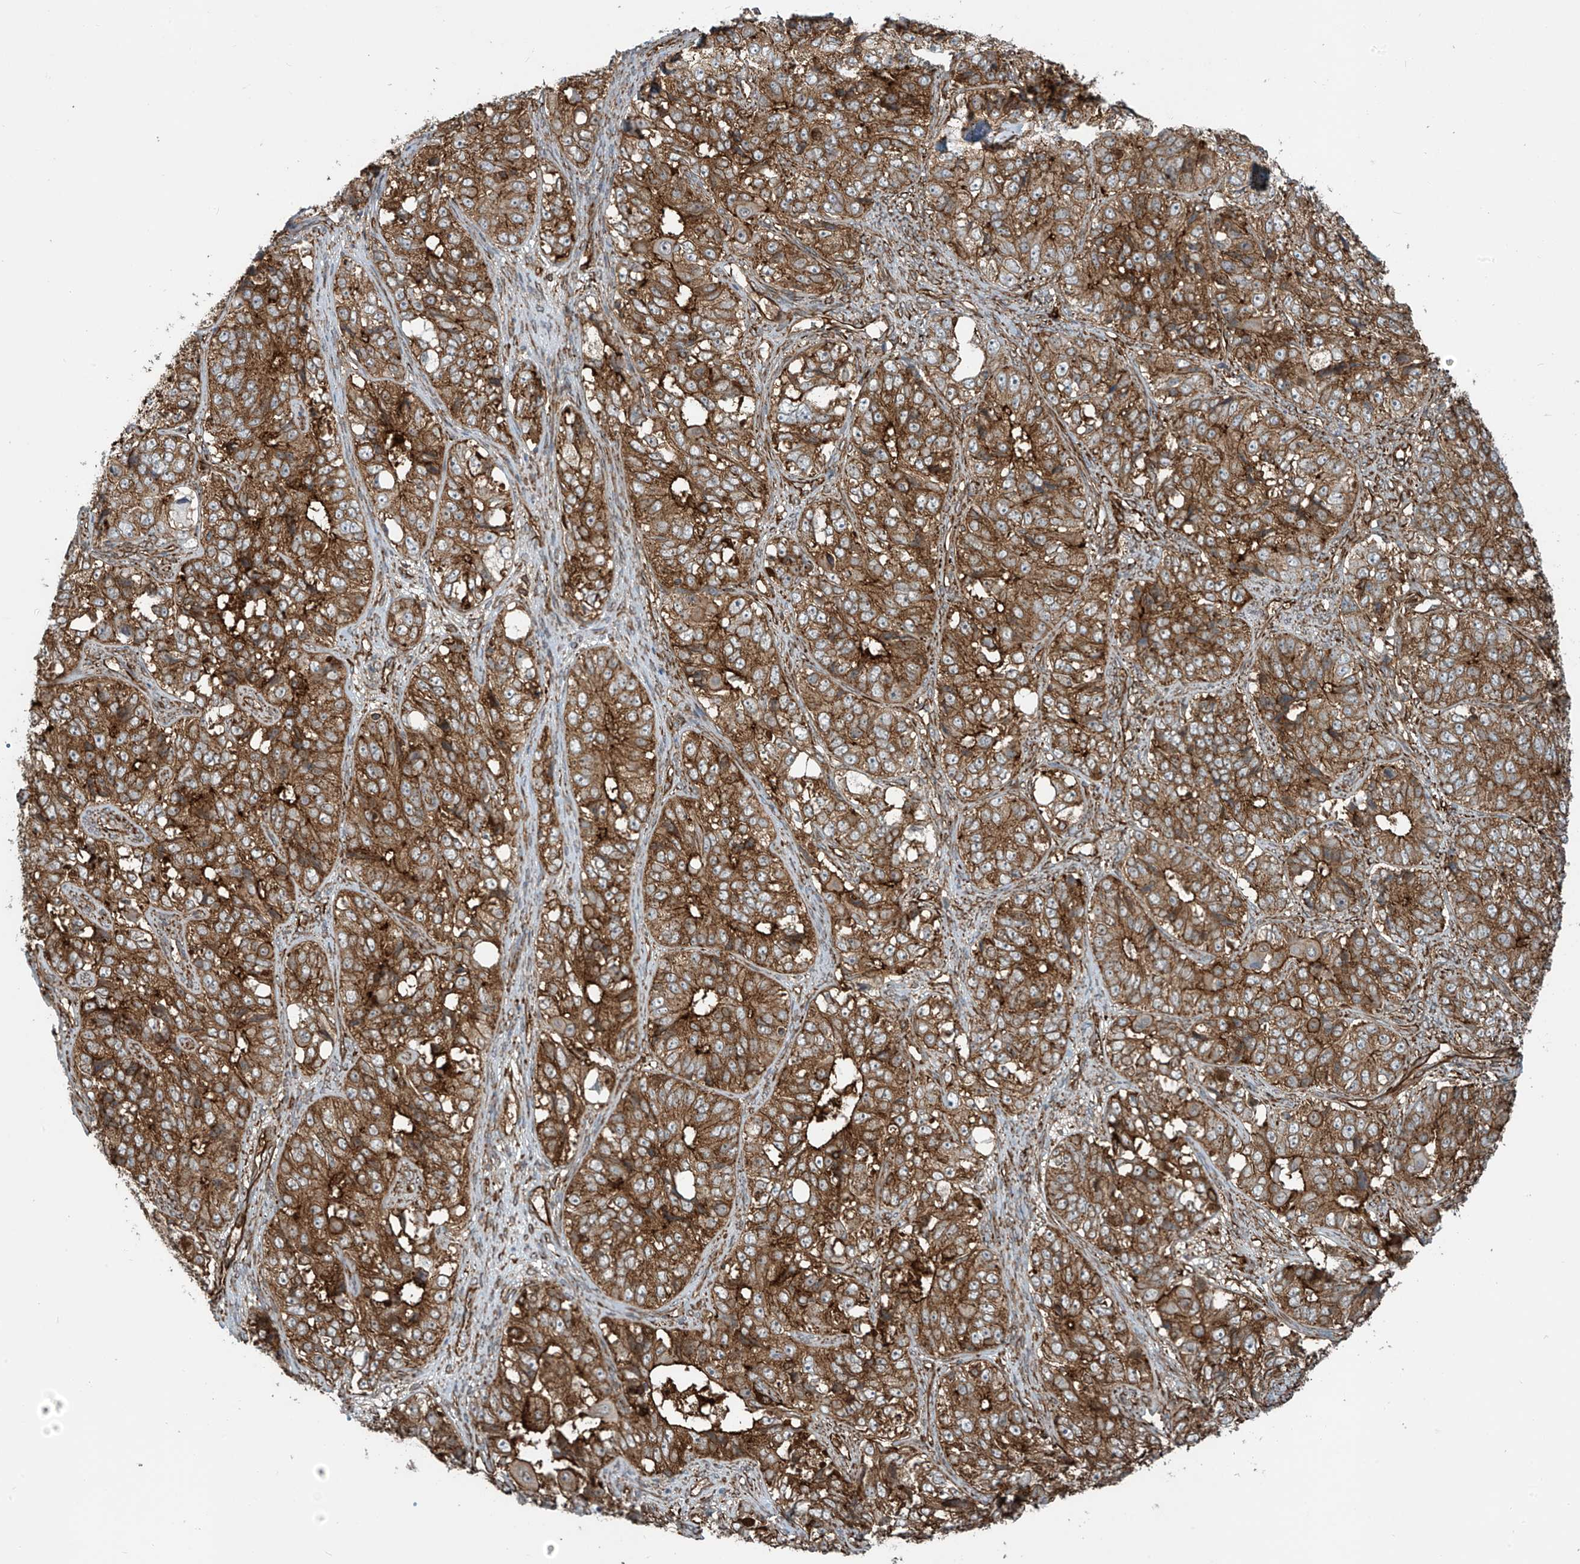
{"staining": {"intensity": "strong", "quantity": ">75%", "location": "cytoplasmic/membranous"}, "tissue": "ovarian cancer", "cell_type": "Tumor cells", "image_type": "cancer", "snomed": [{"axis": "morphology", "description": "Carcinoma, endometroid"}, {"axis": "topography", "description": "Ovary"}], "caption": "Protein staining by immunohistochemistry shows strong cytoplasmic/membranous staining in about >75% of tumor cells in ovarian cancer (endometroid carcinoma).", "gene": "SLC9A2", "patient": {"sex": "female", "age": 51}}